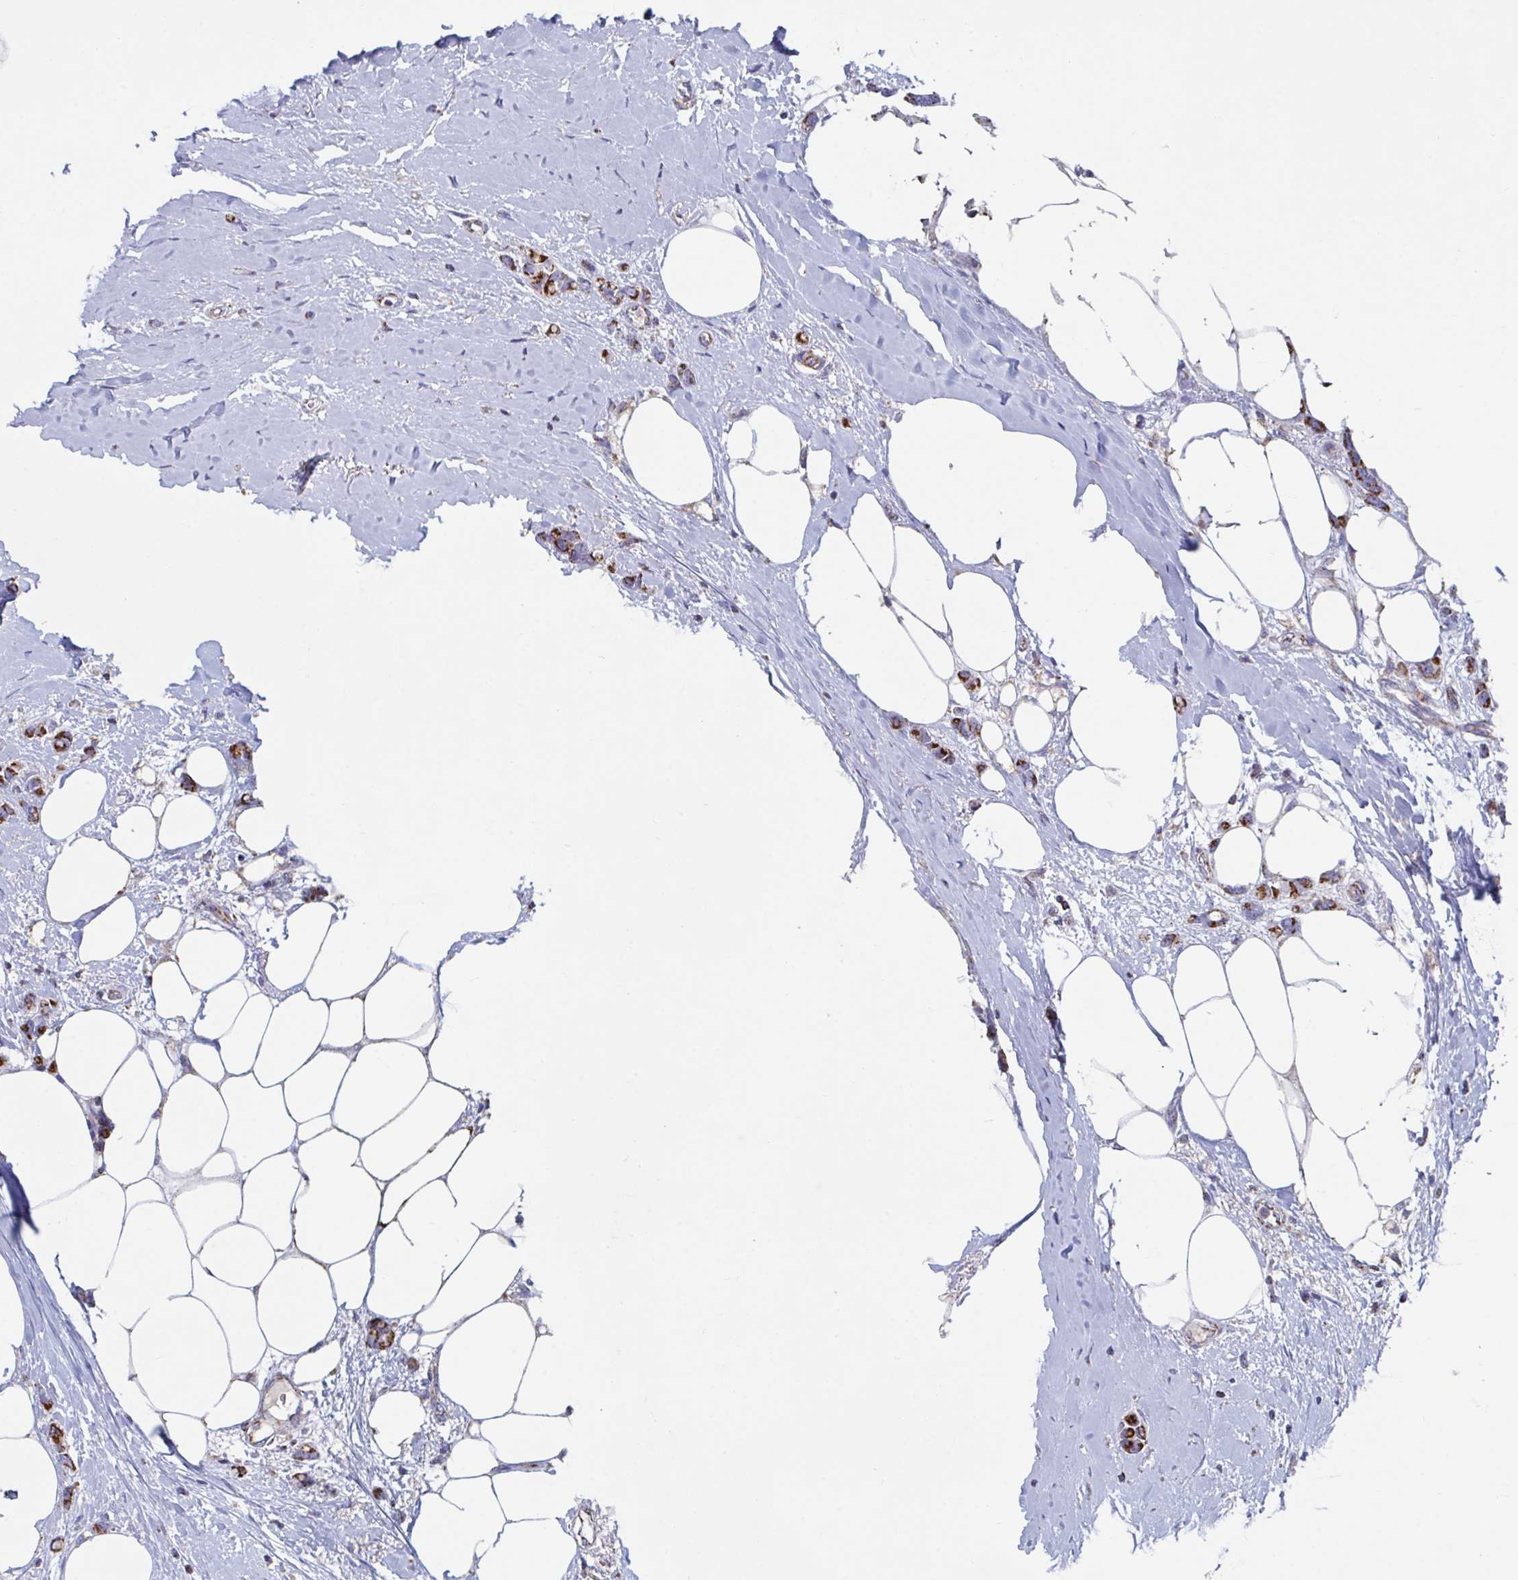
{"staining": {"intensity": "strong", "quantity": ">75%", "location": "cytoplasmic/membranous"}, "tissue": "breast cancer", "cell_type": "Tumor cells", "image_type": "cancer", "snomed": [{"axis": "morphology", "description": "Lobular carcinoma"}, {"axis": "topography", "description": "Breast"}], "caption": "A high-resolution photomicrograph shows immunohistochemistry staining of lobular carcinoma (breast), which reveals strong cytoplasmic/membranous positivity in approximately >75% of tumor cells. (DAB = brown stain, brightfield microscopy at high magnification).", "gene": "BCAT2", "patient": {"sex": "female", "age": 91}}